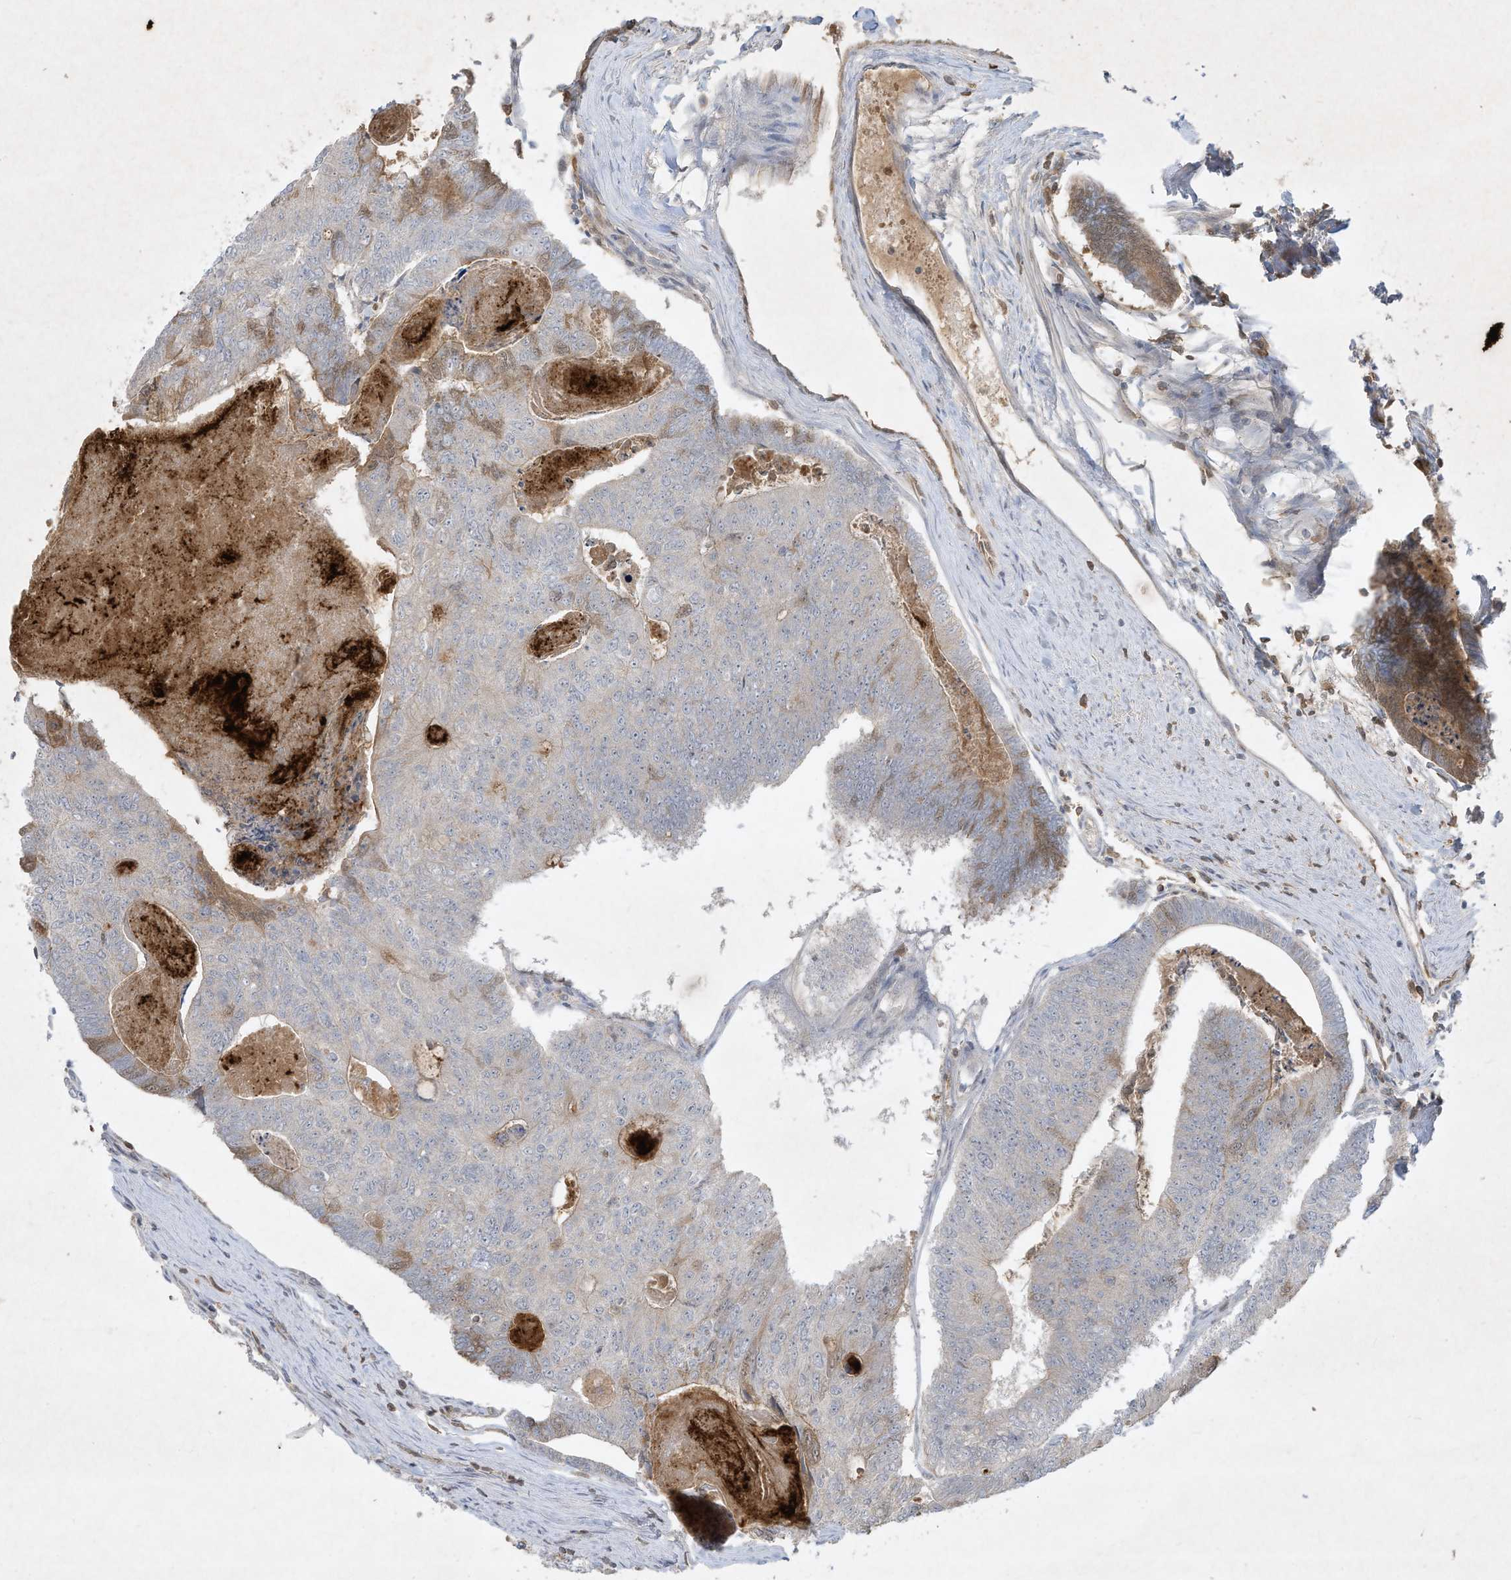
{"staining": {"intensity": "weak", "quantity": "<25%", "location": "cytoplasmic/membranous"}, "tissue": "colorectal cancer", "cell_type": "Tumor cells", "image_type": "cancer", "snomed": [{"axis": "morphology", "description": "Adenocarcinoma, NOS"}, {"axis": "topography", "description": "Colon"}], "caption": "Histopathology image shows no protein positivity in tumor cells of adenocarcinoma (colorectal) tissue. The staining is performed using DAB brown chromogen with nuclei counter-stained in using hematoxylin.", "gene": "FETUB", "patient": {"sex": "female", "age": 67}}